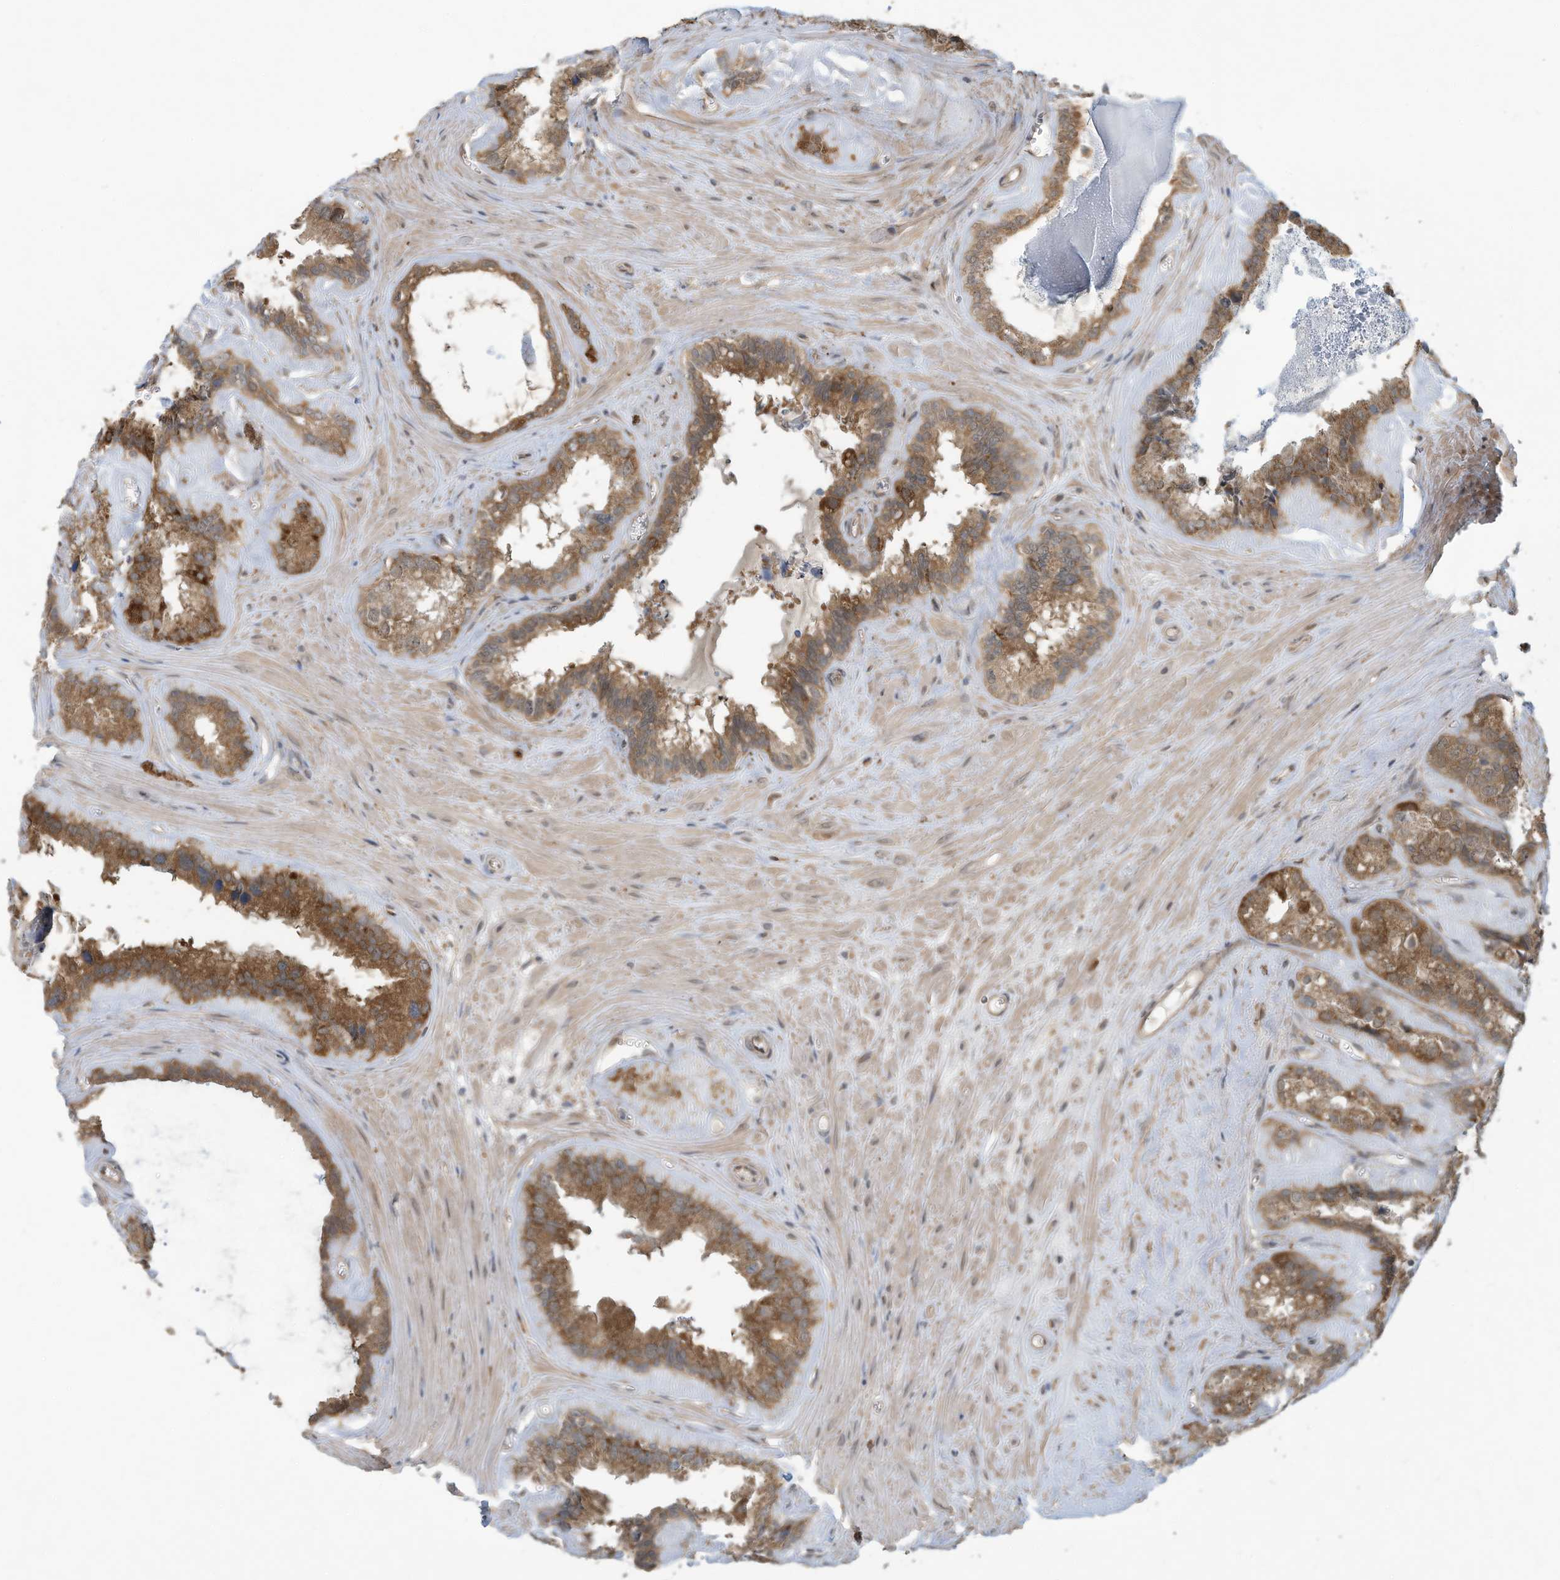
{"staining": {"intensity": "moderate", "quantity": ">75%", "location": "cytoplasmic/membranous"}, "tissue": "seminal vesicle", "cell_type": "Glandular cells", "image_type": "normal", "snomed": [{"axis": "morphology", "description": "Normal tissue, NOS"}, {"axis": "topography", "description": "Prostate"}, {"axis": "topography", "description": "Seminal veicle"}], "caption": "Immunohistochemistry (DAB (3,3'-diaminobenzidine)) staining of benign human seminal vesicle shows moderate cytoplasmic/membranous protein positivity in about >75% of glandular cells.", "gene": "ERI2", "patient": {"sex": "male", "age": 59}}